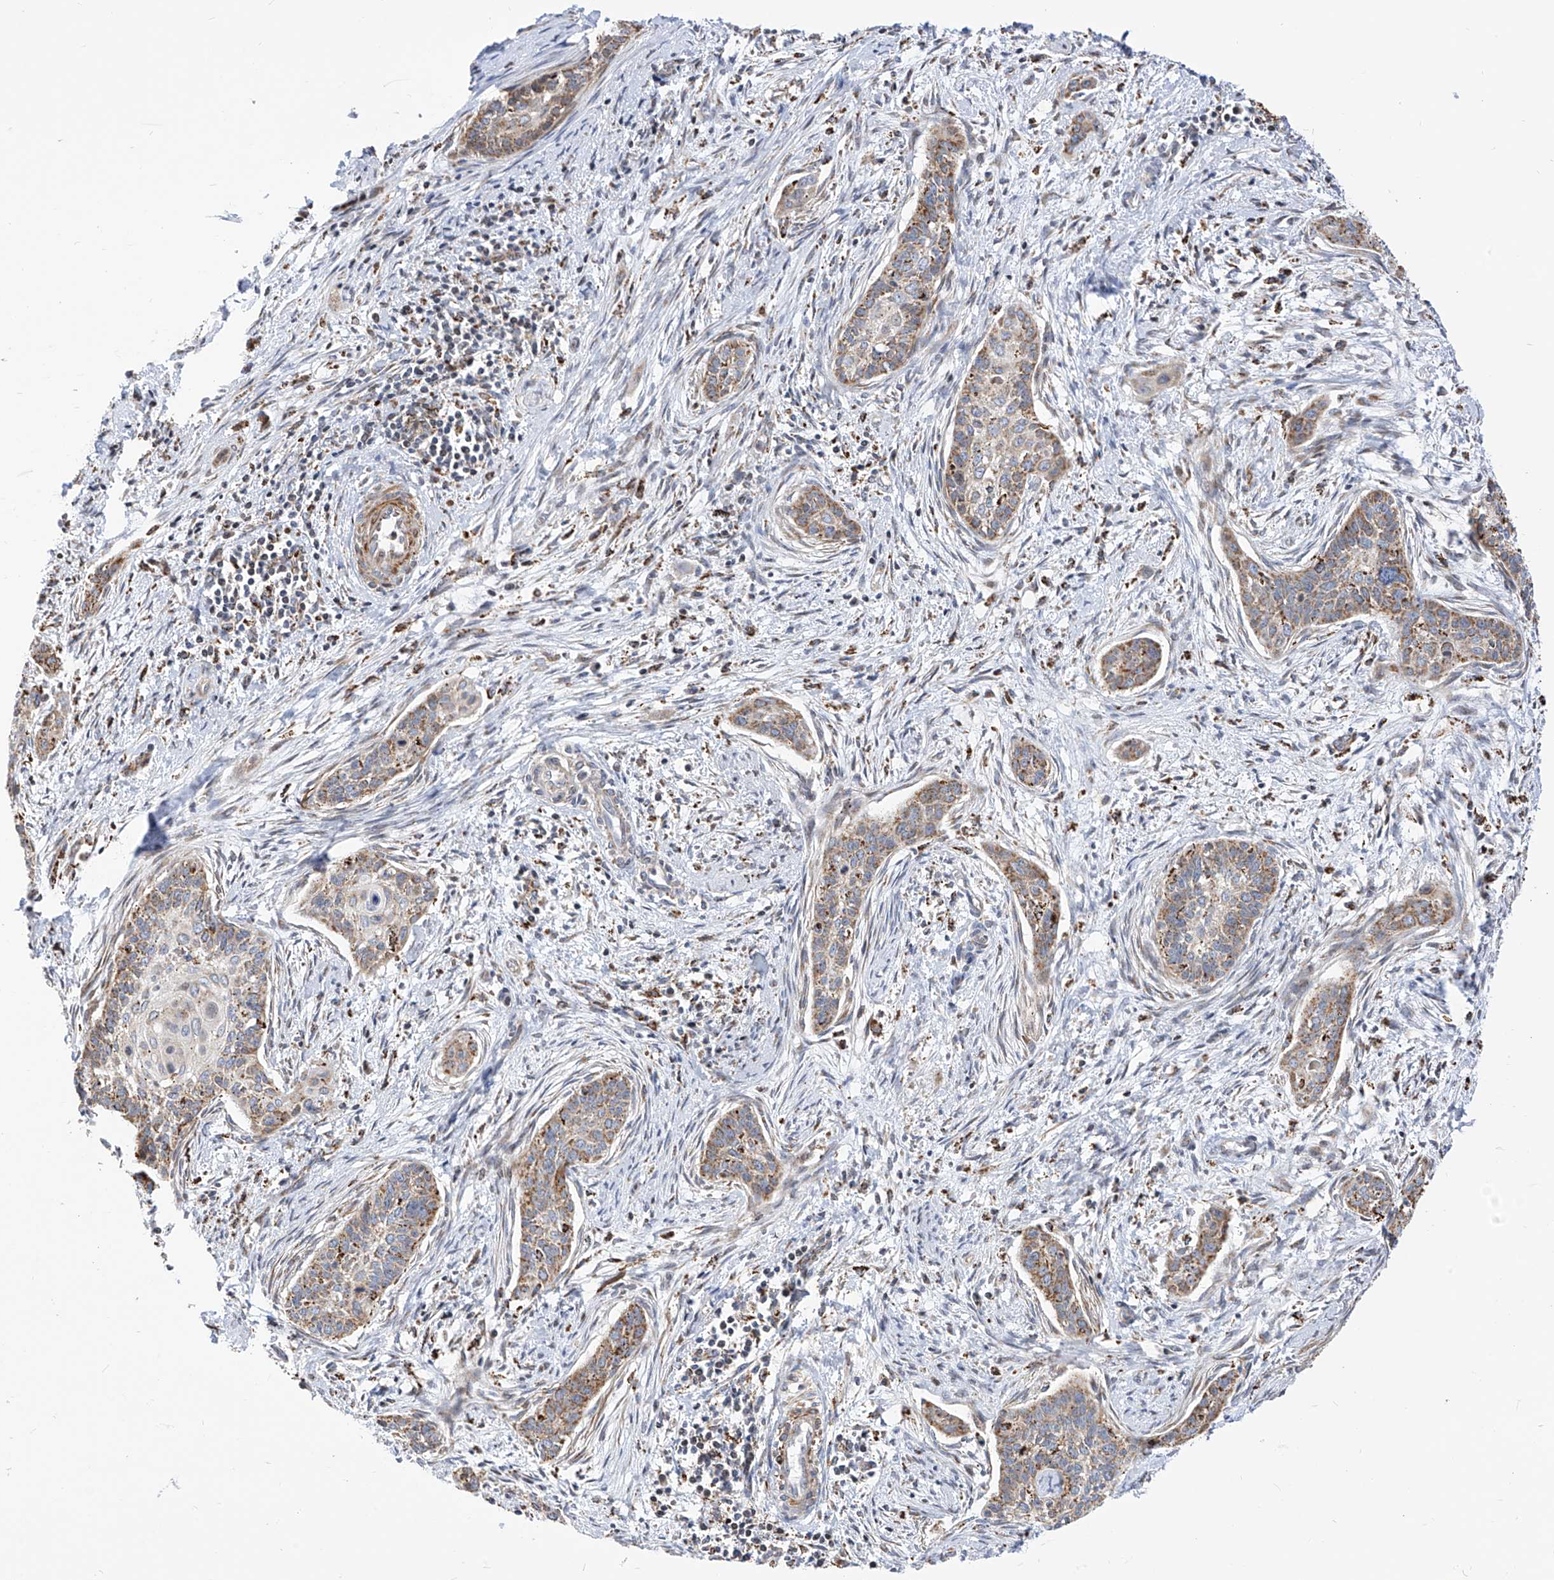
{"staining": {"intensity": "moderate", "quantity": ">75%", "location": "cytoplasmic/membranous"}, "tissue": "cervical cancer", "cell_type": "Tumor cells", "image_type": "cancer", "snomed": [{"axis": "morphology", "description": "Squamous cell carcinoma, NOS"}, {"axis": "topography", "description": "Cervix"}], "caption": "Brown immunohistochemical staining in cervical cancer (squamous cell carcinoma) exhibits moderate cytoplasmic/membranous staining in approximately >75% of tumor cells.", "gene": "TTLL8", "patient": {"sex": "female", "age": 33}}